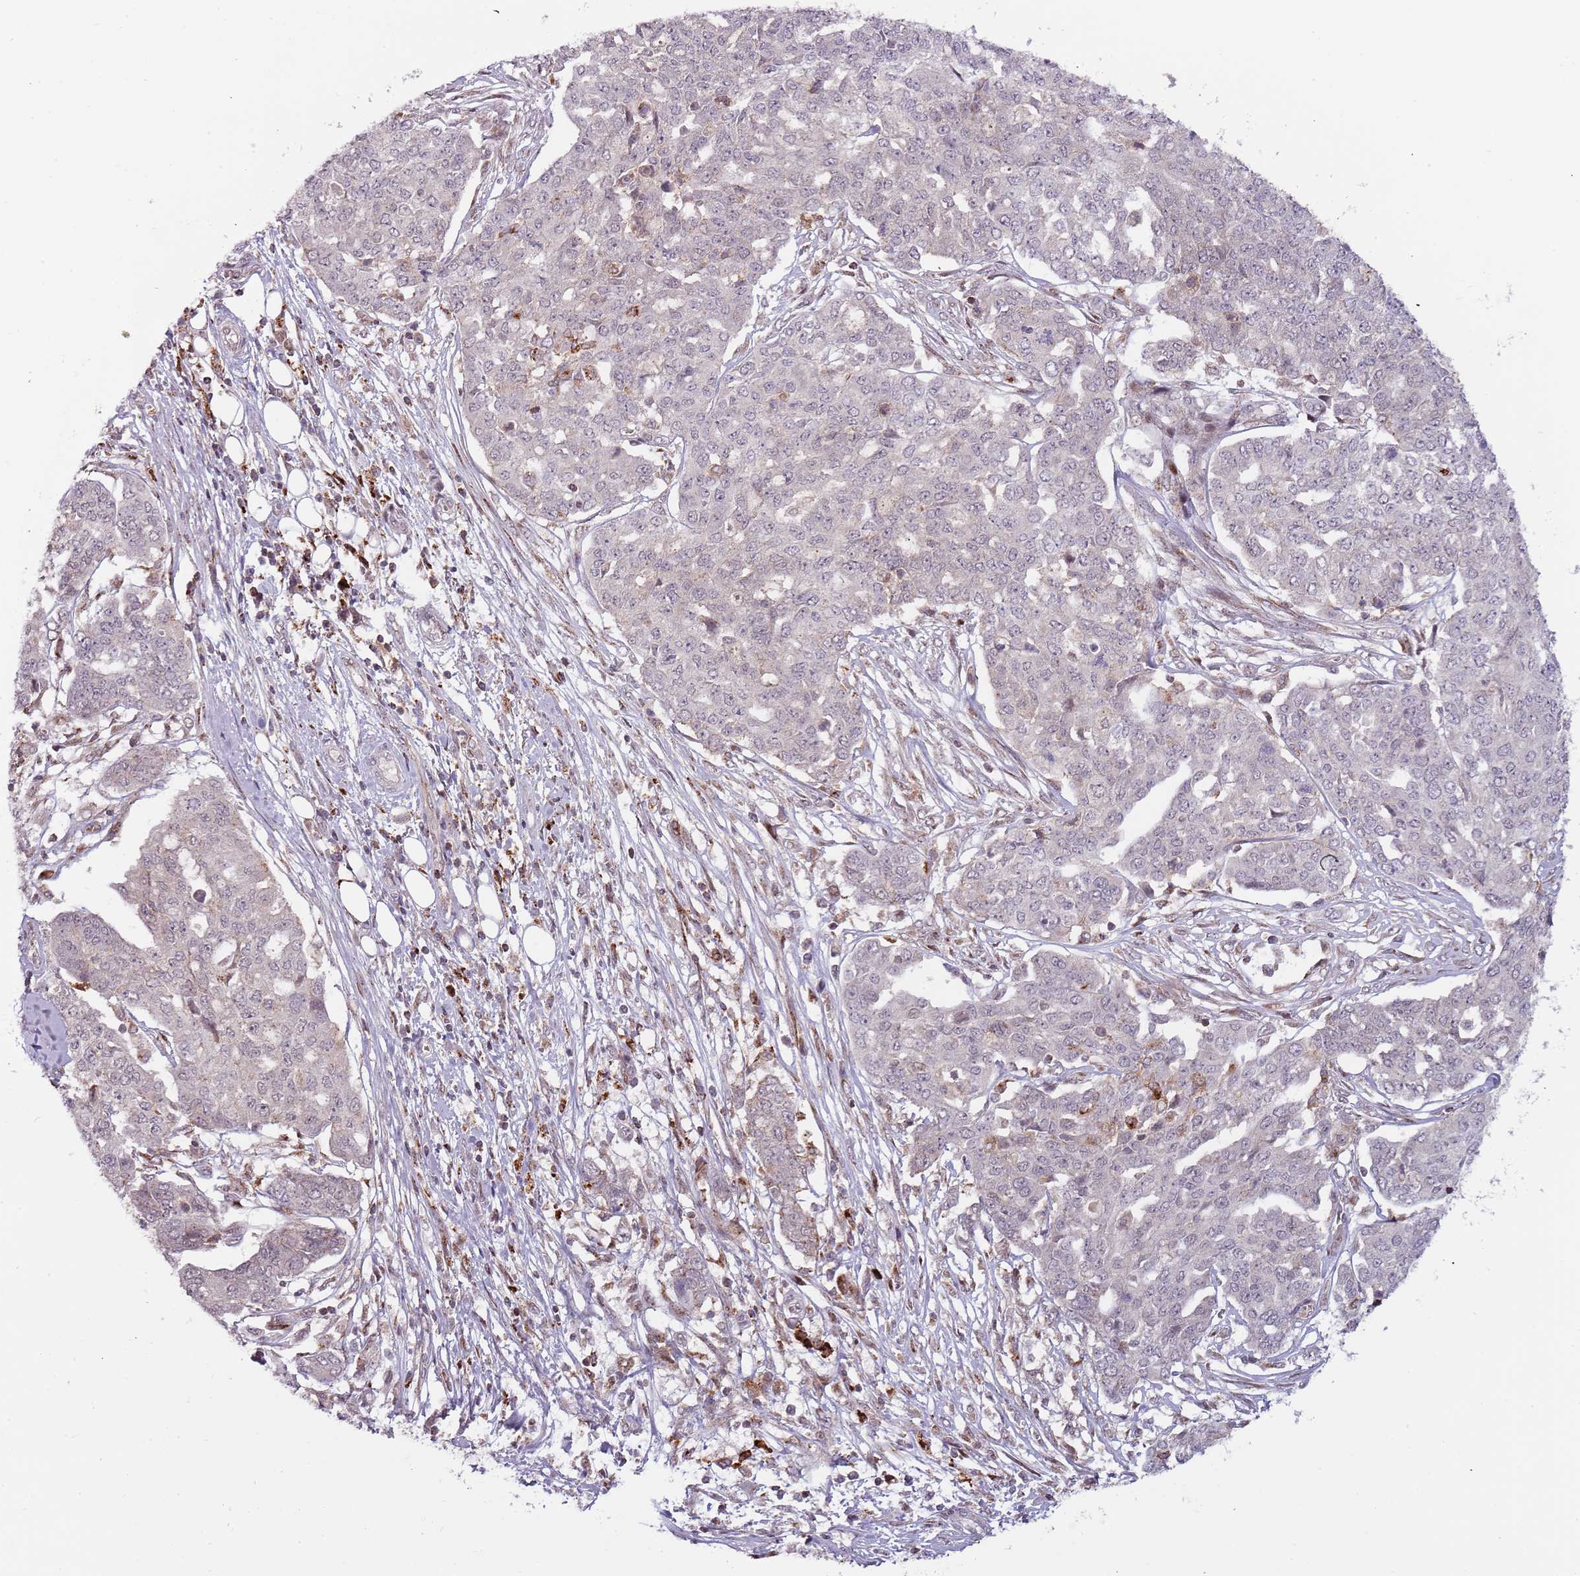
{"staining": {"intensity": "negative", "quantity": "none", "location": "none"}, "tissue": "ovarian cancer", "cell_type": "Tumor cells", "image_type": "cancer", "snomed": [{"axis": "morphology", "description": "Cystadenocarcinoma, serous, NOS"}, {"axis": "topography", "description": "Soft tissue"}, {"axis": "topography", "description": "Ovary"}], "caption": "Histopathology image shows no protein positivity in tumor cells of serous cystadenocarcinoma (ovarian) tissue.", "gene": "ULK3", "patient": {"sex": "female", "age": 57}}